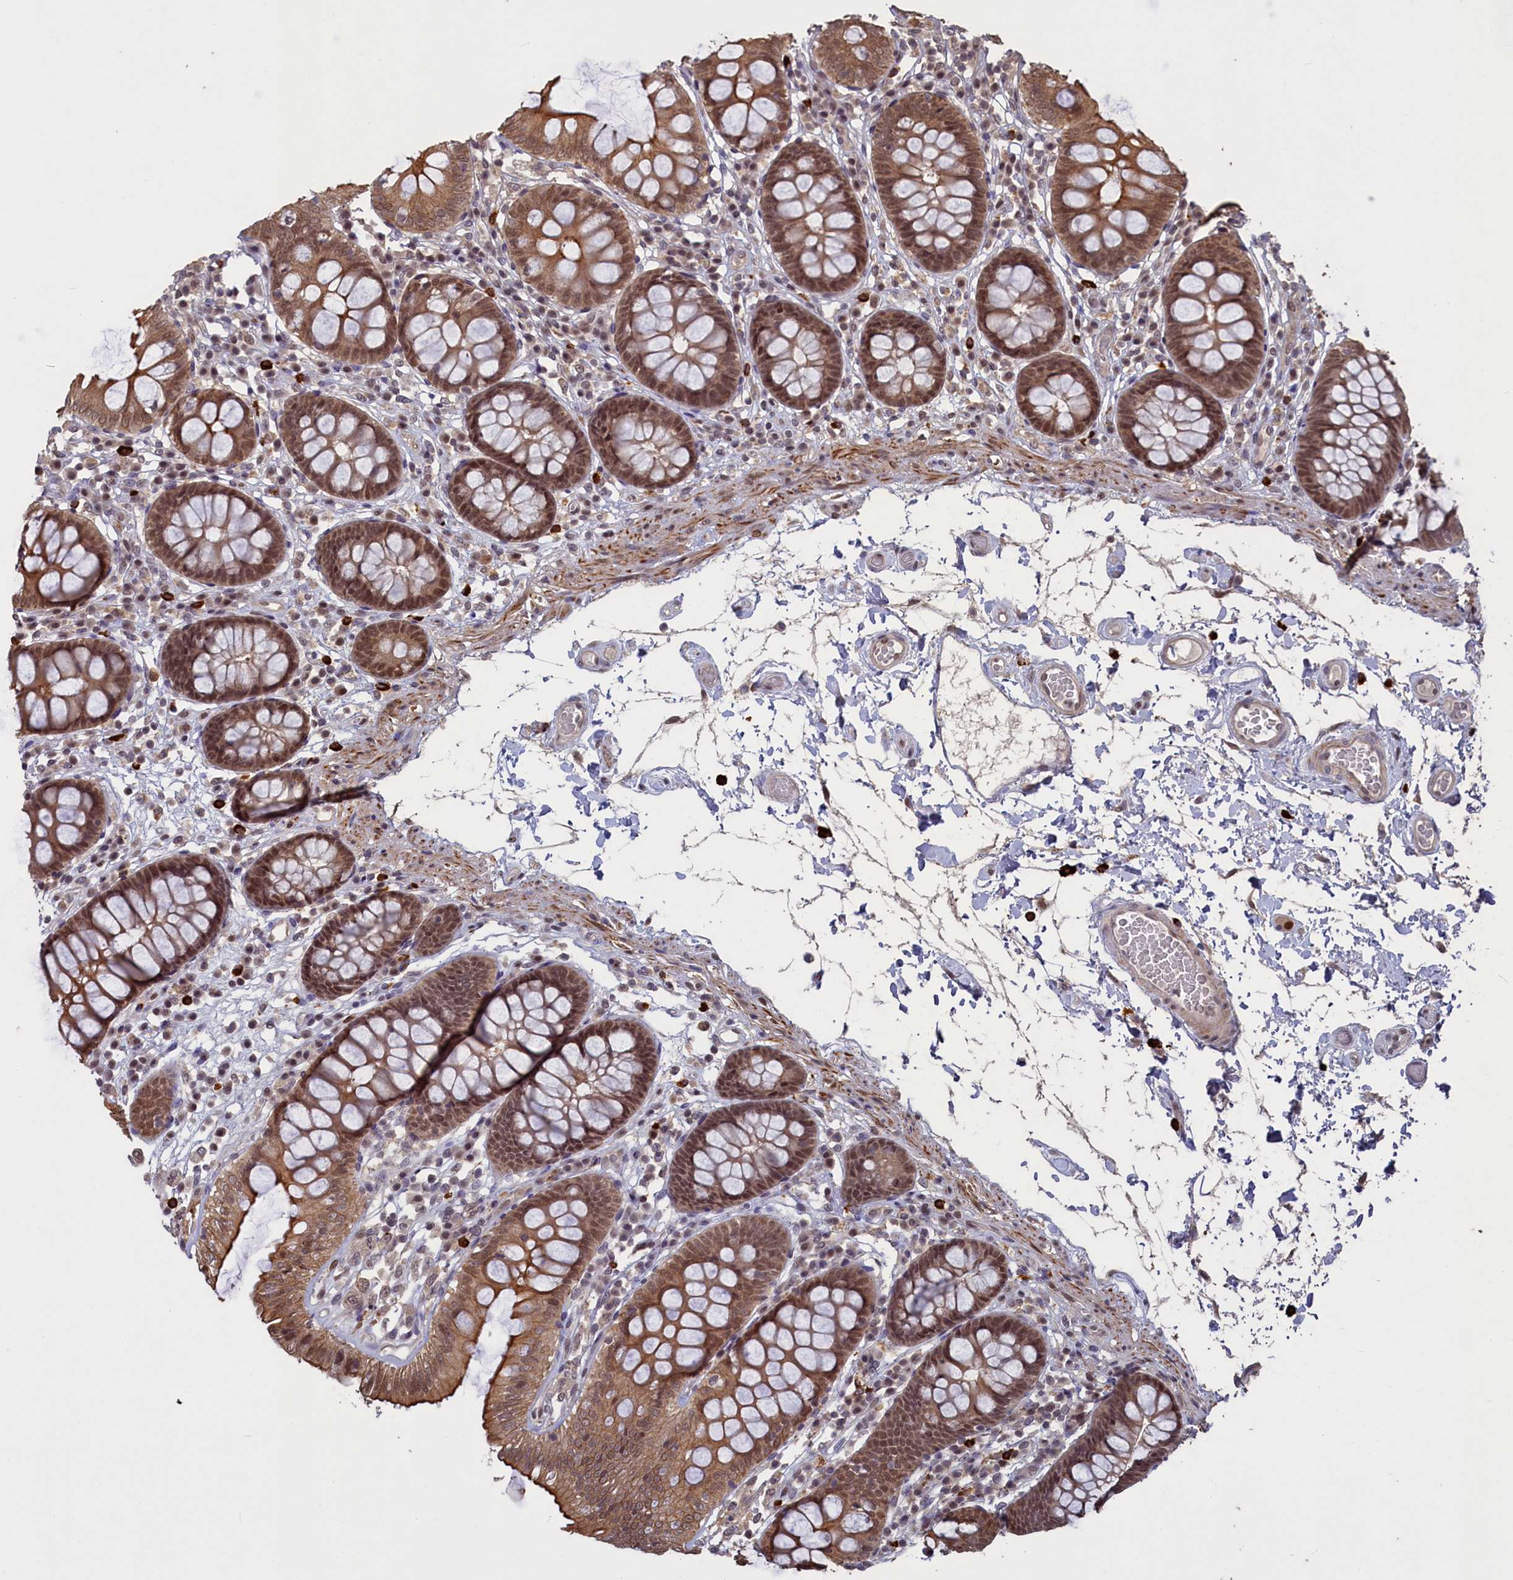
{"staining": {"intensity": "moderate", "quantity": "25%-75%", "location": "cytoplasmic/membranous,nuclear"}, "tissue": "colon", "cell_type": "Endothelial cells", "image_type": "normal", "snomed": [{"axis": "morphology", "description": "Normal tissue, NOS"}, {"axis": "topography", "description": "Colon"}], "caption": "Protein expression analysis of normal human colon reveals moderate cytoplasmic/membranous,nuclear expression in about 25%-75% of endothelial cells. The staining was performed using DAB (3,3'-diaminobenzidine), with brown indicating positive protein expression. Nuclei are stained blue with hematoxylin.", "gene": "NAE1", "patient": {"sex": "male", "age": 84}}